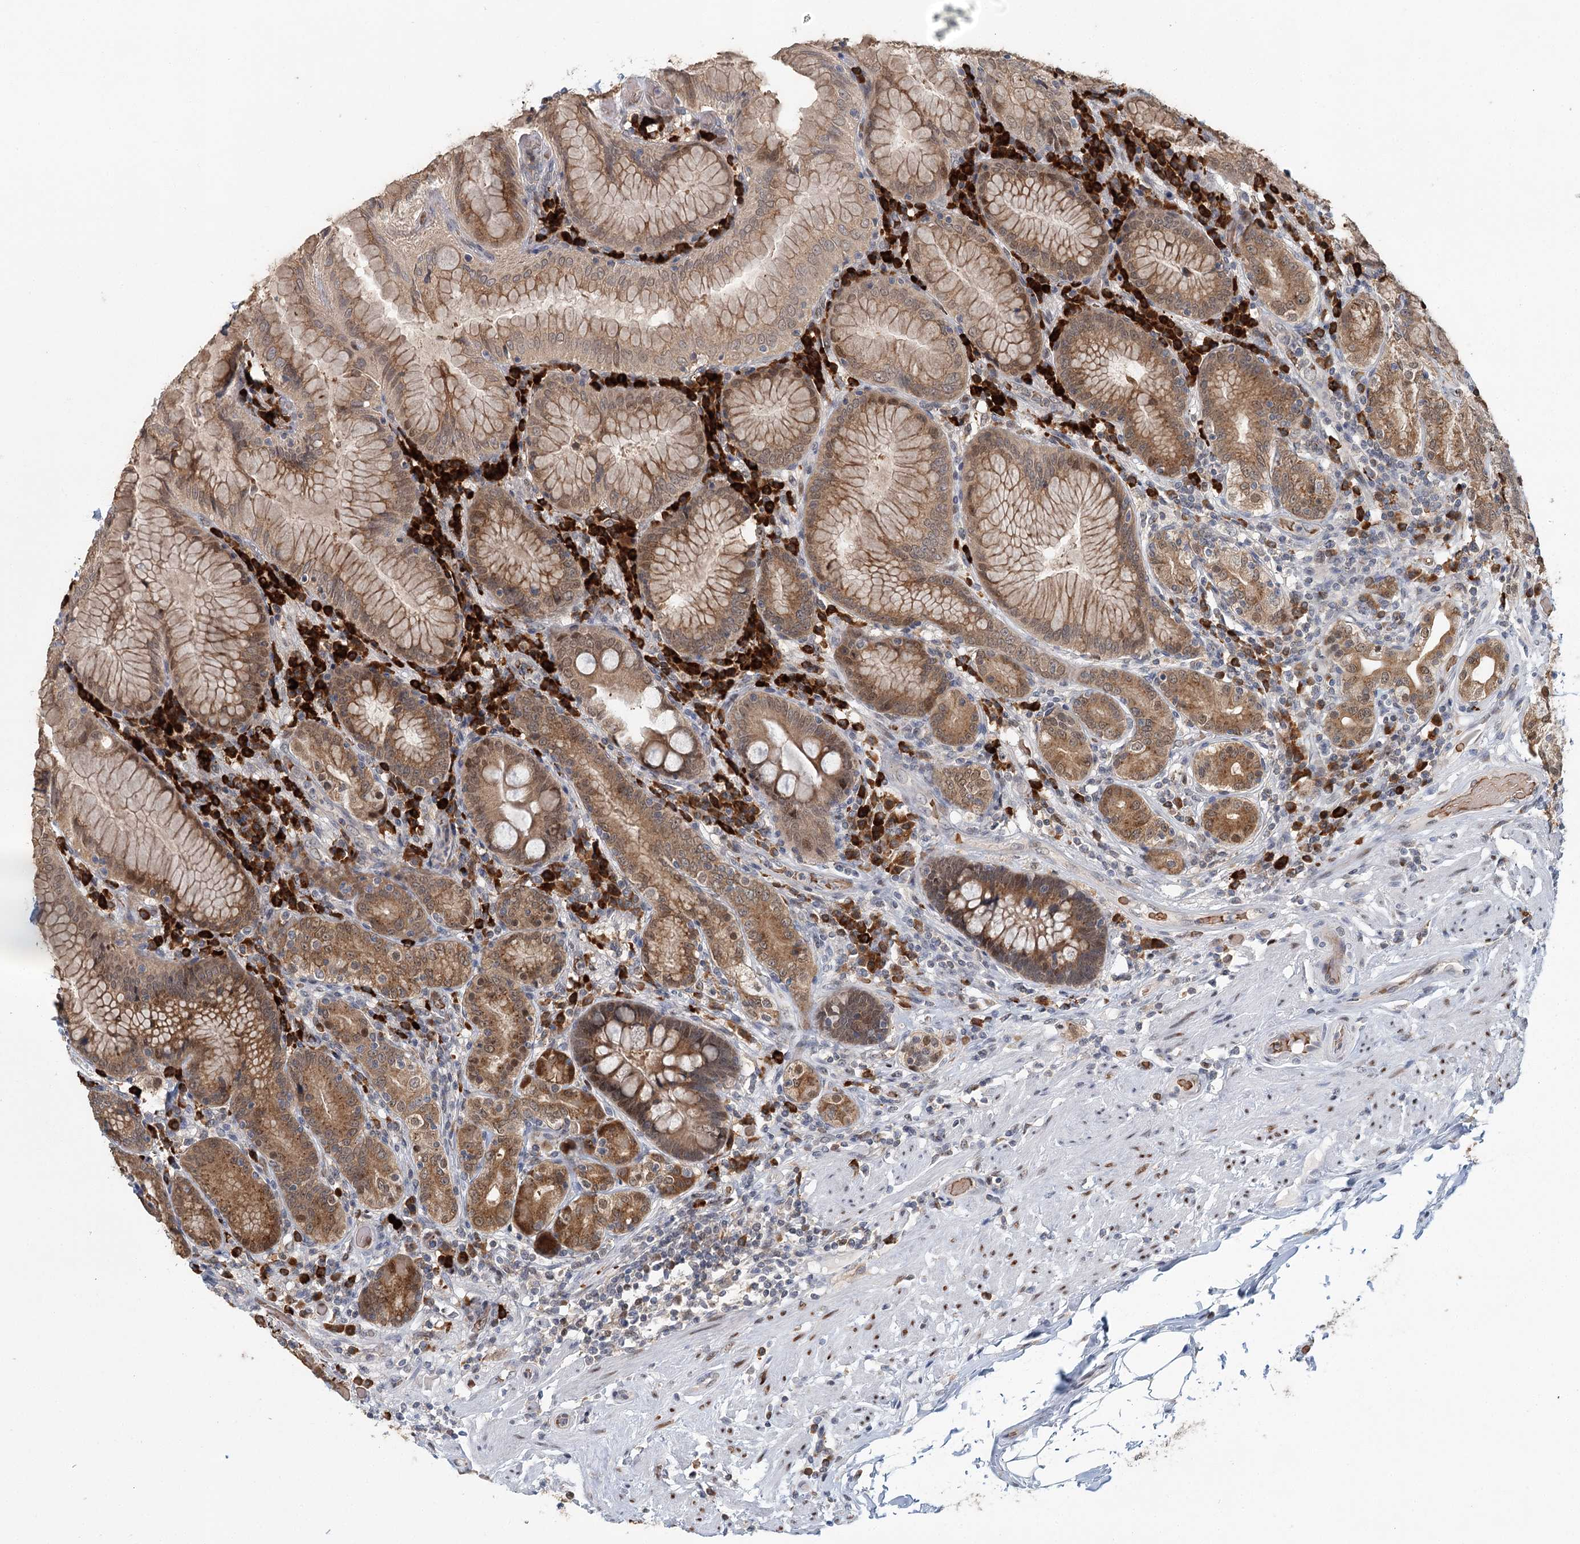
{"staining": {"intensity": "moderate", "quantity": ">75%", "location": "cytoplasmic/membranous"}, "tissue": "stomach", "cell_type": "Glandular cells", "image_type": "normal", "snomed": [{"axis": "morphology", "description": "Normal tissue, NOS"}, {"axis": "topography", "description": "Stomach, upper"}, {"axis": "topography", "description": "Stomach, lower"}], "caption": "Stomach stained with a brown dye exhibits moderate cytoplasmic/membranous positive expression in about >75% of glandular cells.", "gene": "ADK", "patient": {"sex": "female", "age": 76}}